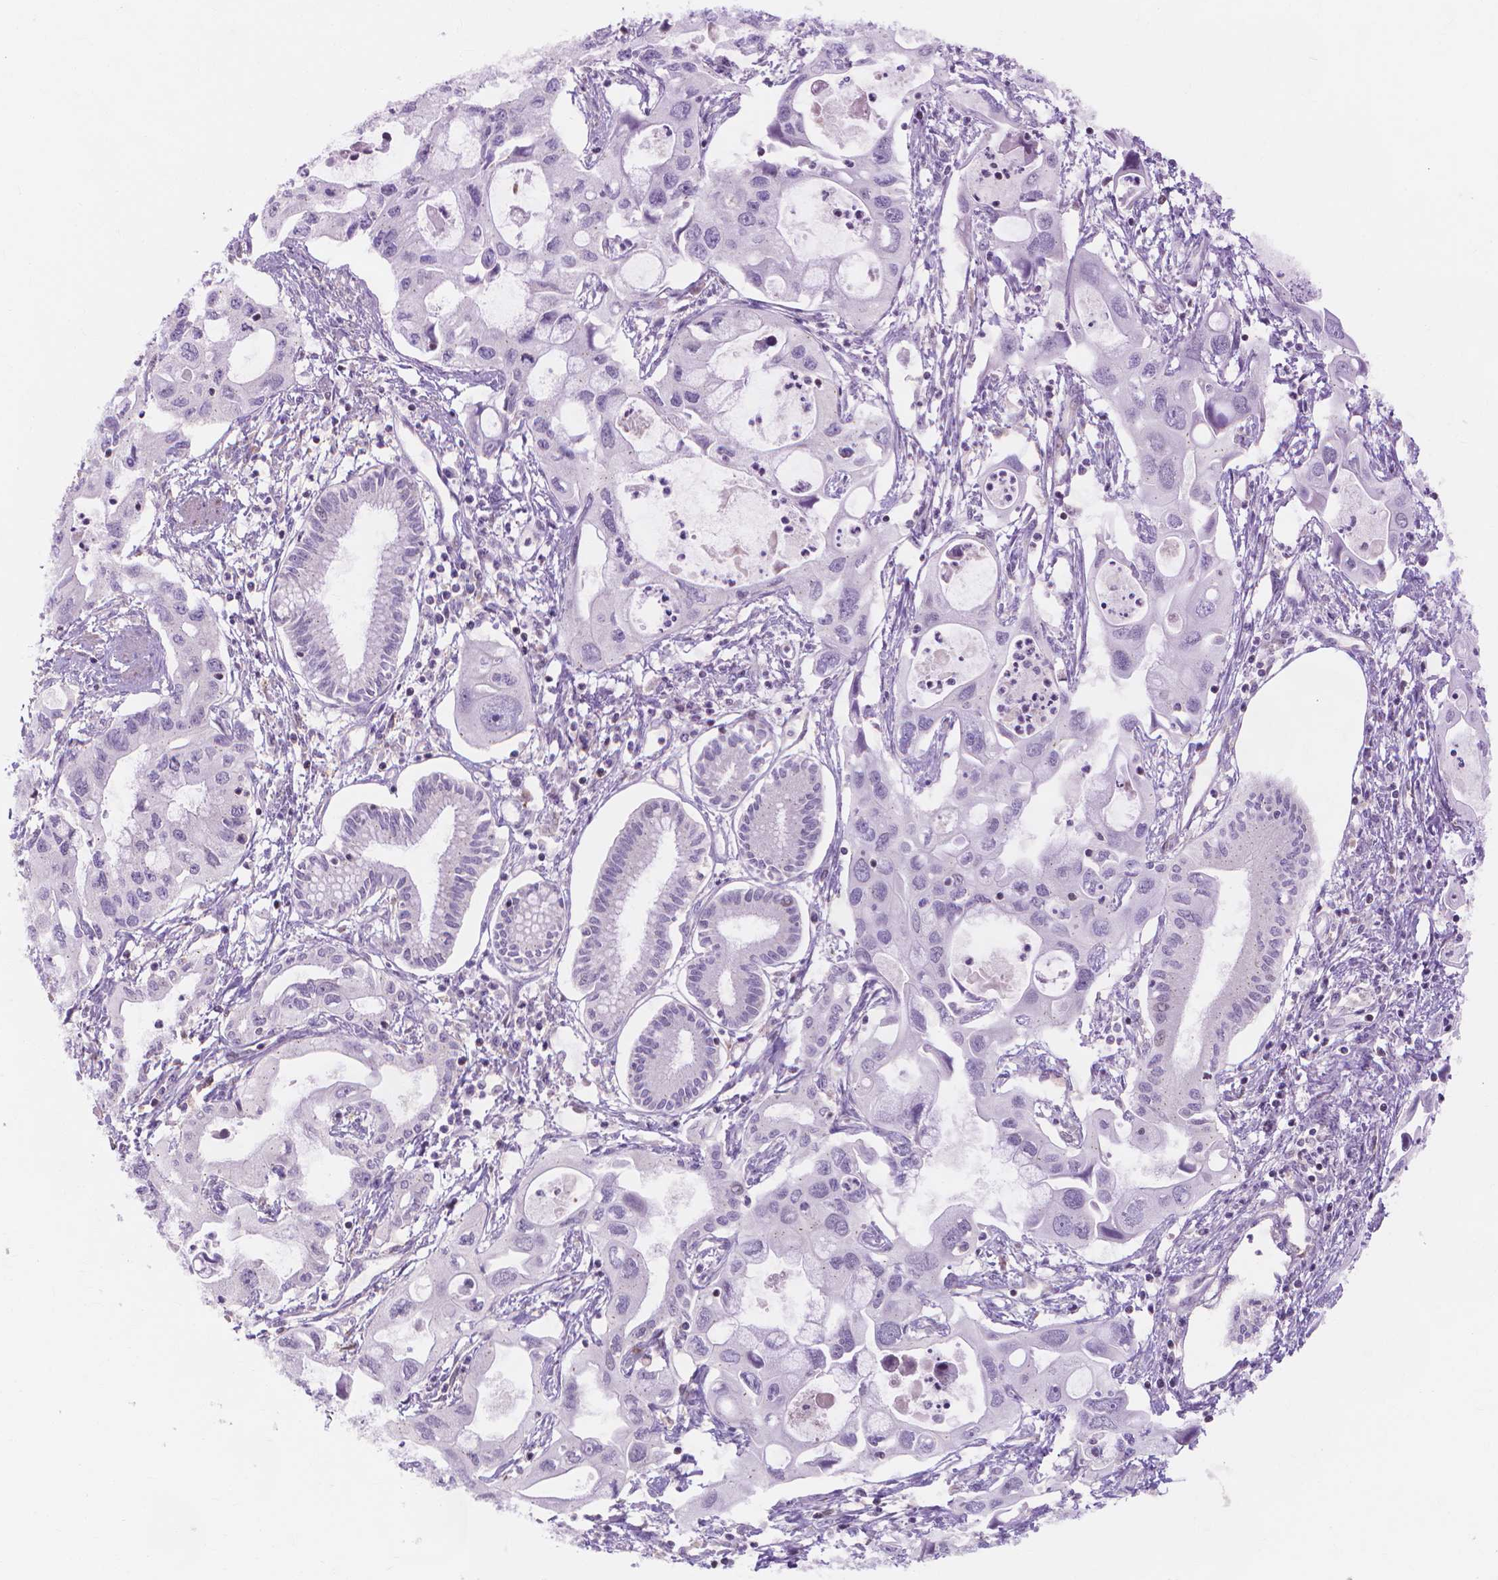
{"staining": {"intensity": "negative", "quantity": "none", "location": "none"}, "tissue": "pancreatic cancer", "cell_type": "Tumor cells", "image_type": "cancer", "snomed": [{"axis": "morphology", "description": "Adenocarcinoma, NOS"}, {"axis": "topography", "description": "Pancreas"}], "caption": "IHC image of neoplastic tissue: human adenocarcinoma (pancreatic) stained with DAB demonstrates no significant protein positivity in tumor cells.", "gene": "PRDM13", "patient": {"sex": "male", "age": 60}}